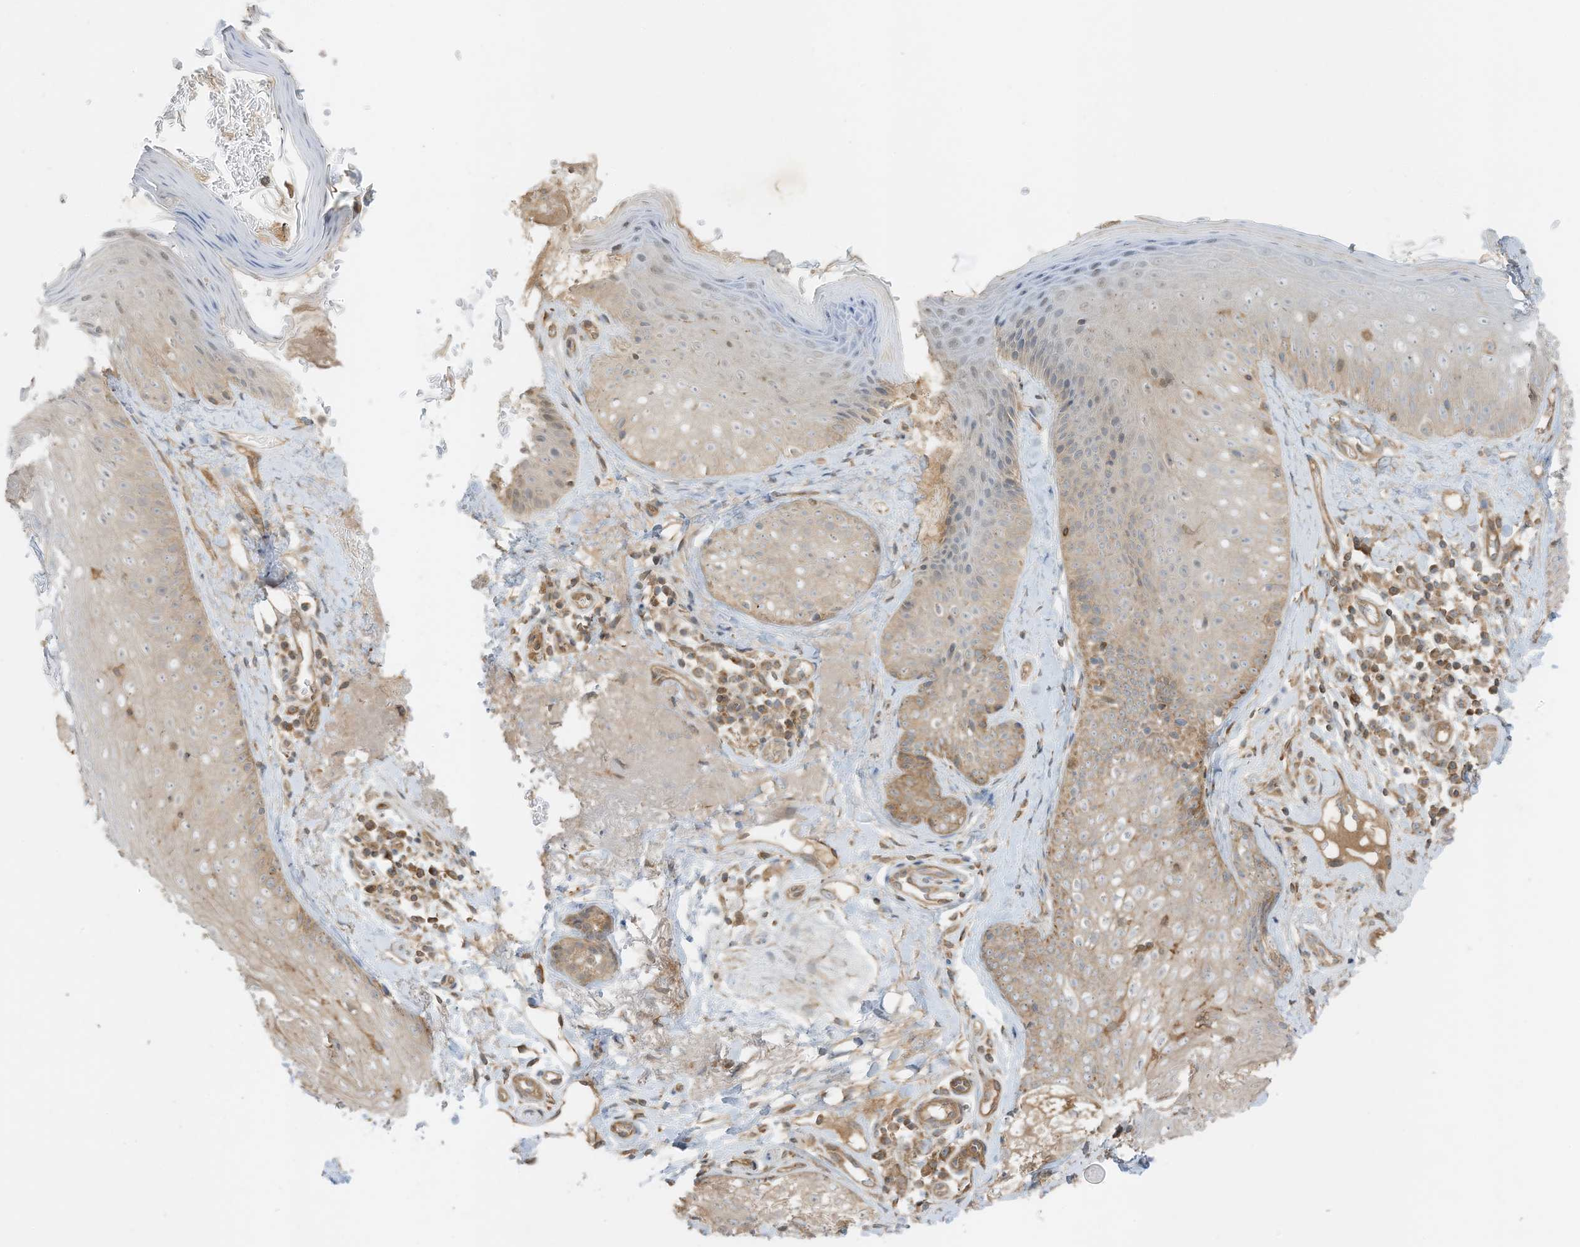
{"staining": {"intensity": "moderate", "quantity": ">75%", "location": "cytoplasmic/membranous"}, "tissue": "skin", "cell_type": "Fibroblasts", "image_type": "normal", "snomed": [{"axis": "morphology", "description": "Normal tissue, NOS"}, {"axis": "topography", "description": "Skin"}], "caption": "There is medium levels of moderate cytoplasmic/membranous expression in fibroblasts of unremarkable skin, as demonstrated by immunohistochemical staining (brown color).", "gene": "SLC25A12", "patient": {"sex": "male", "age": 57}}